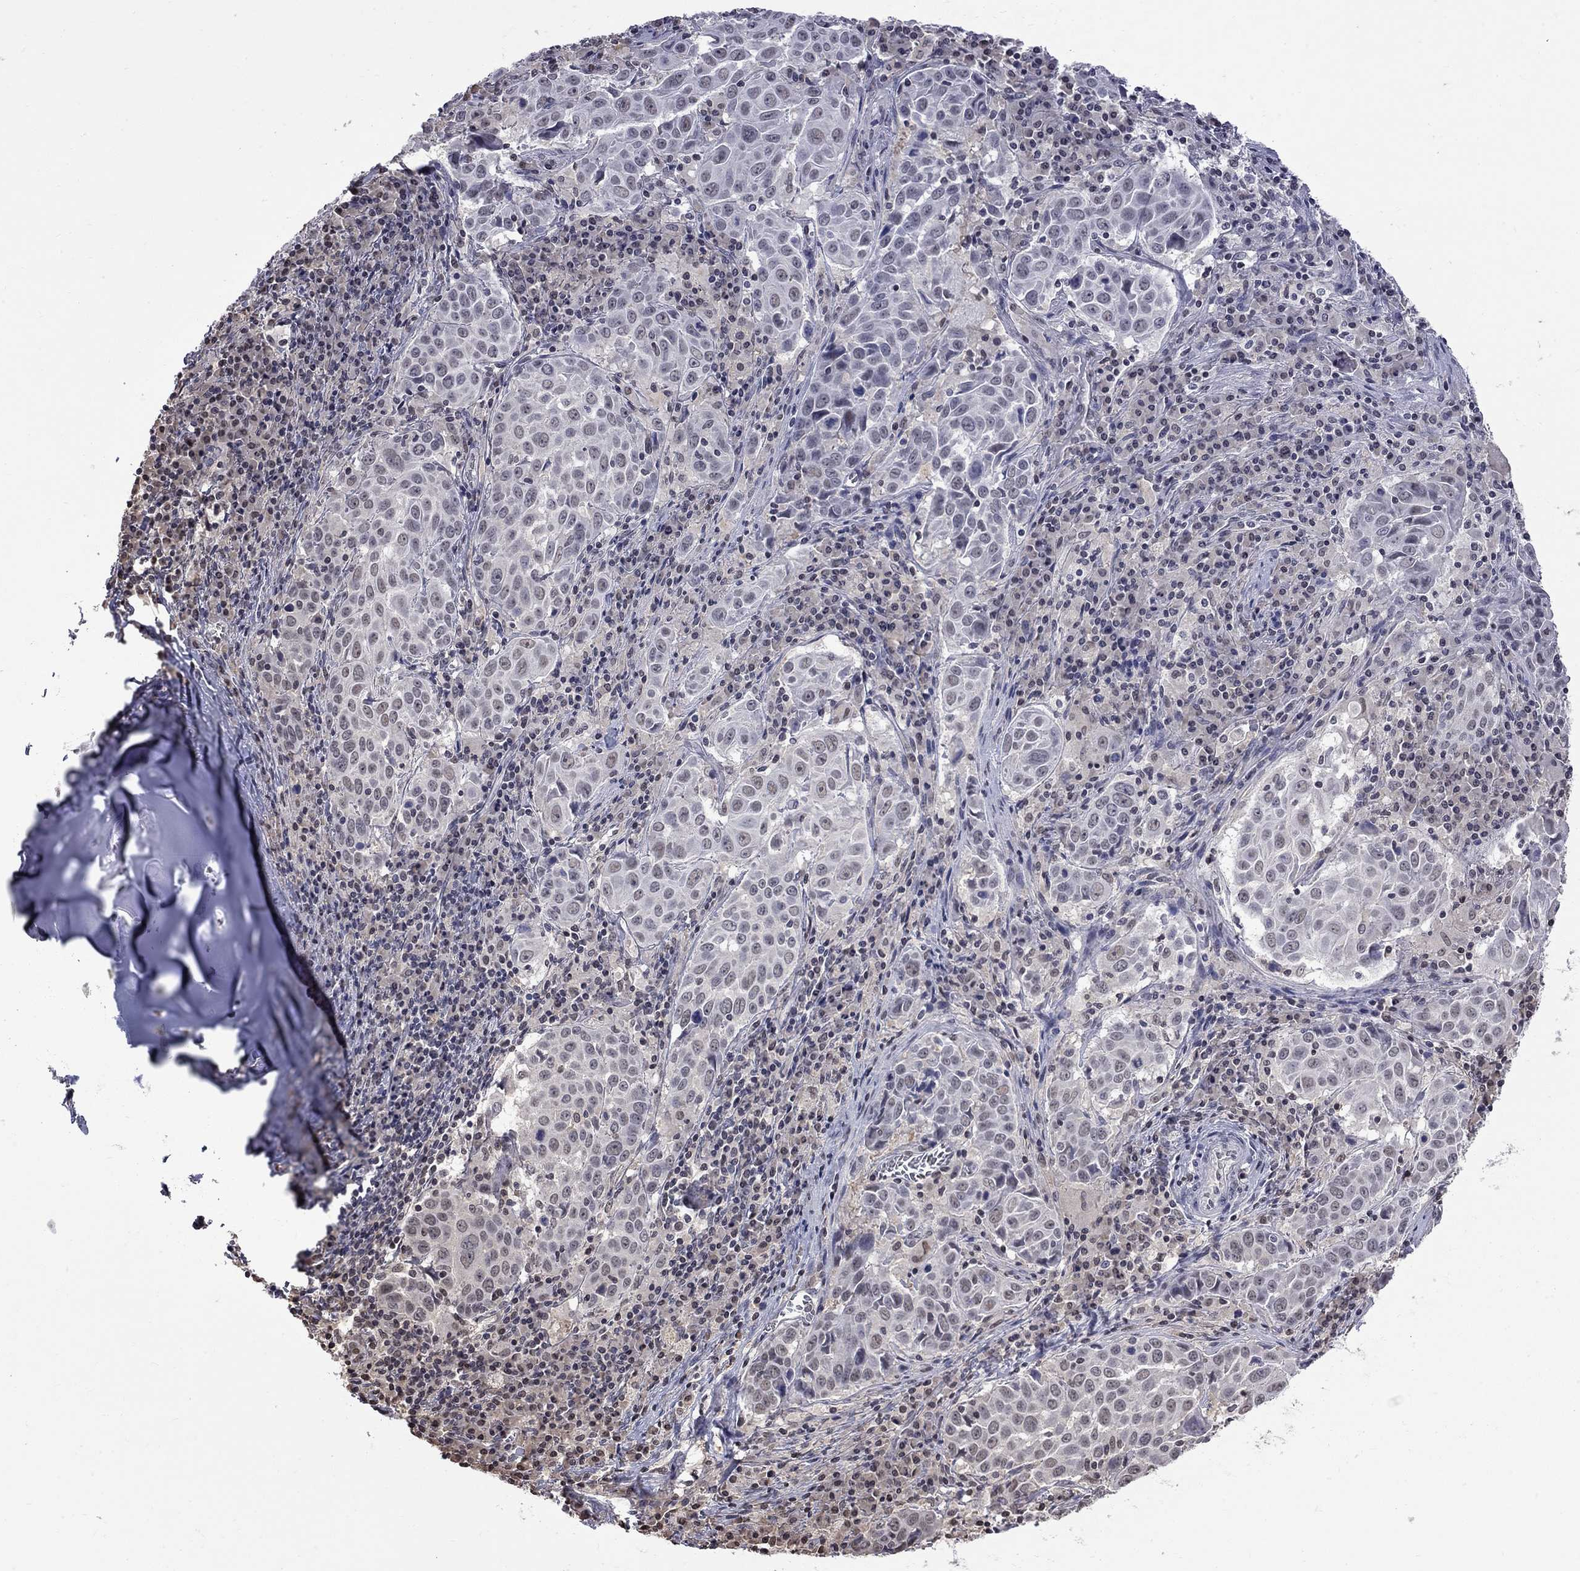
{"staining": {"intensity": "negative", "quantity": "none", "location": "none"}, "tissue": "lung cancer", "cell_type": "Tumor cells", "image_type": "cancer", "snomed": [{"axis": "morphology", "description": "Squamous cell carcinoma, NOS"}, {"axis": "topography", "description": "Lung"}], "caption": "This is an immunohistochemistry image of lung cancer. There is no staining in tumor cells.", "gene": "RFWD3", "patient": {"sex": "male", "age": 57}}